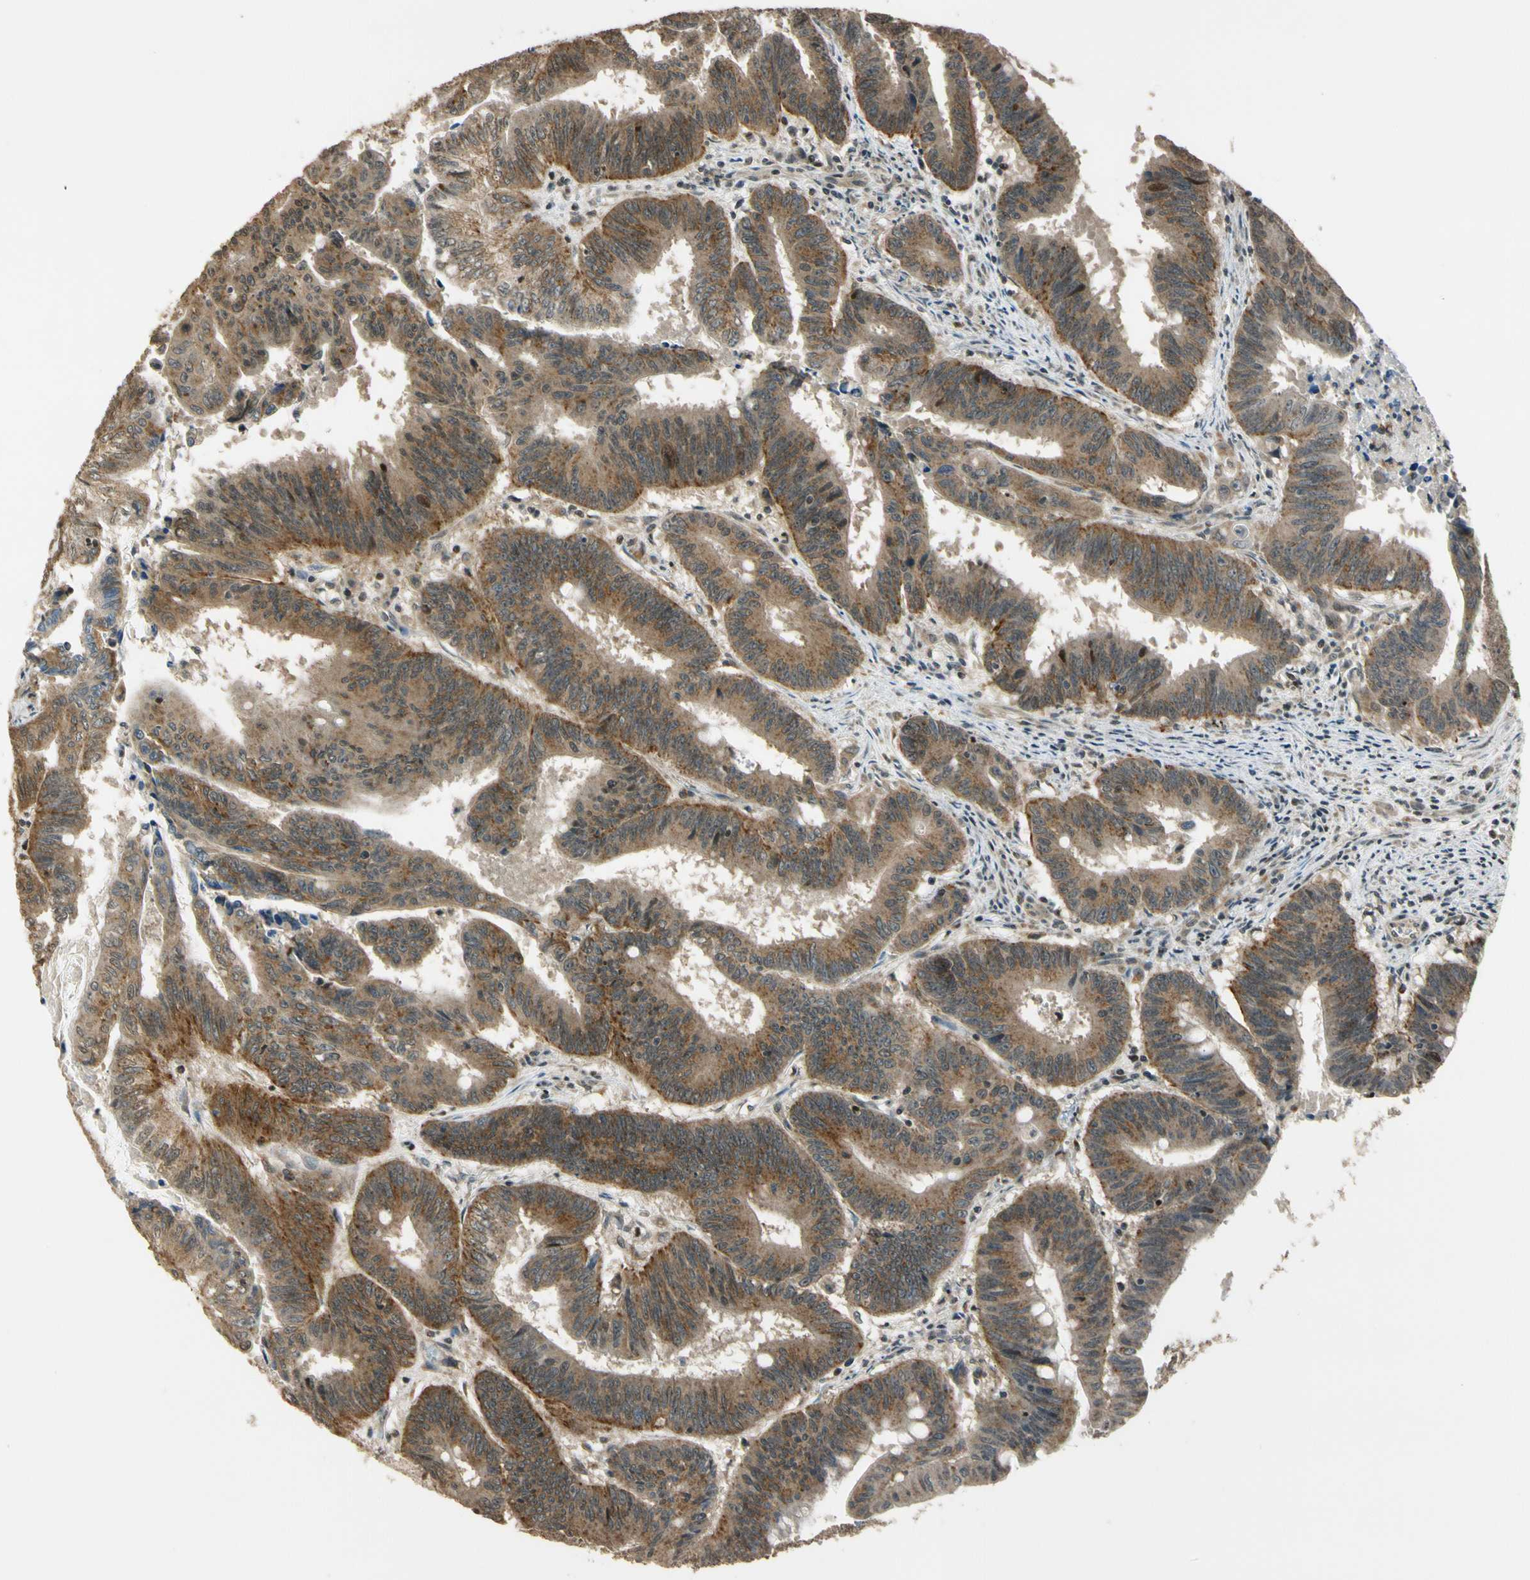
{"staining": {"intensity": "moderate", "quantity": ">75%", "location": "cytoplasmic/membranous"}, "tissue": "colorectal cancer", "cell_type": "Tumor cells", "image_type": "cancer", "snomed": [{"axis": "morphology", "description": "Adenocarcinoma, NOS"}, {"axis": "topography", "description": "Colon"}], "caption": "Tumor cells reveal moderate cytoplasmic/membranous positivity in about >75% of cells in adenocarcinoma (colorectal).", "gene": "LAMTOR1", "patient": {"sex": "male", "age": 45}}